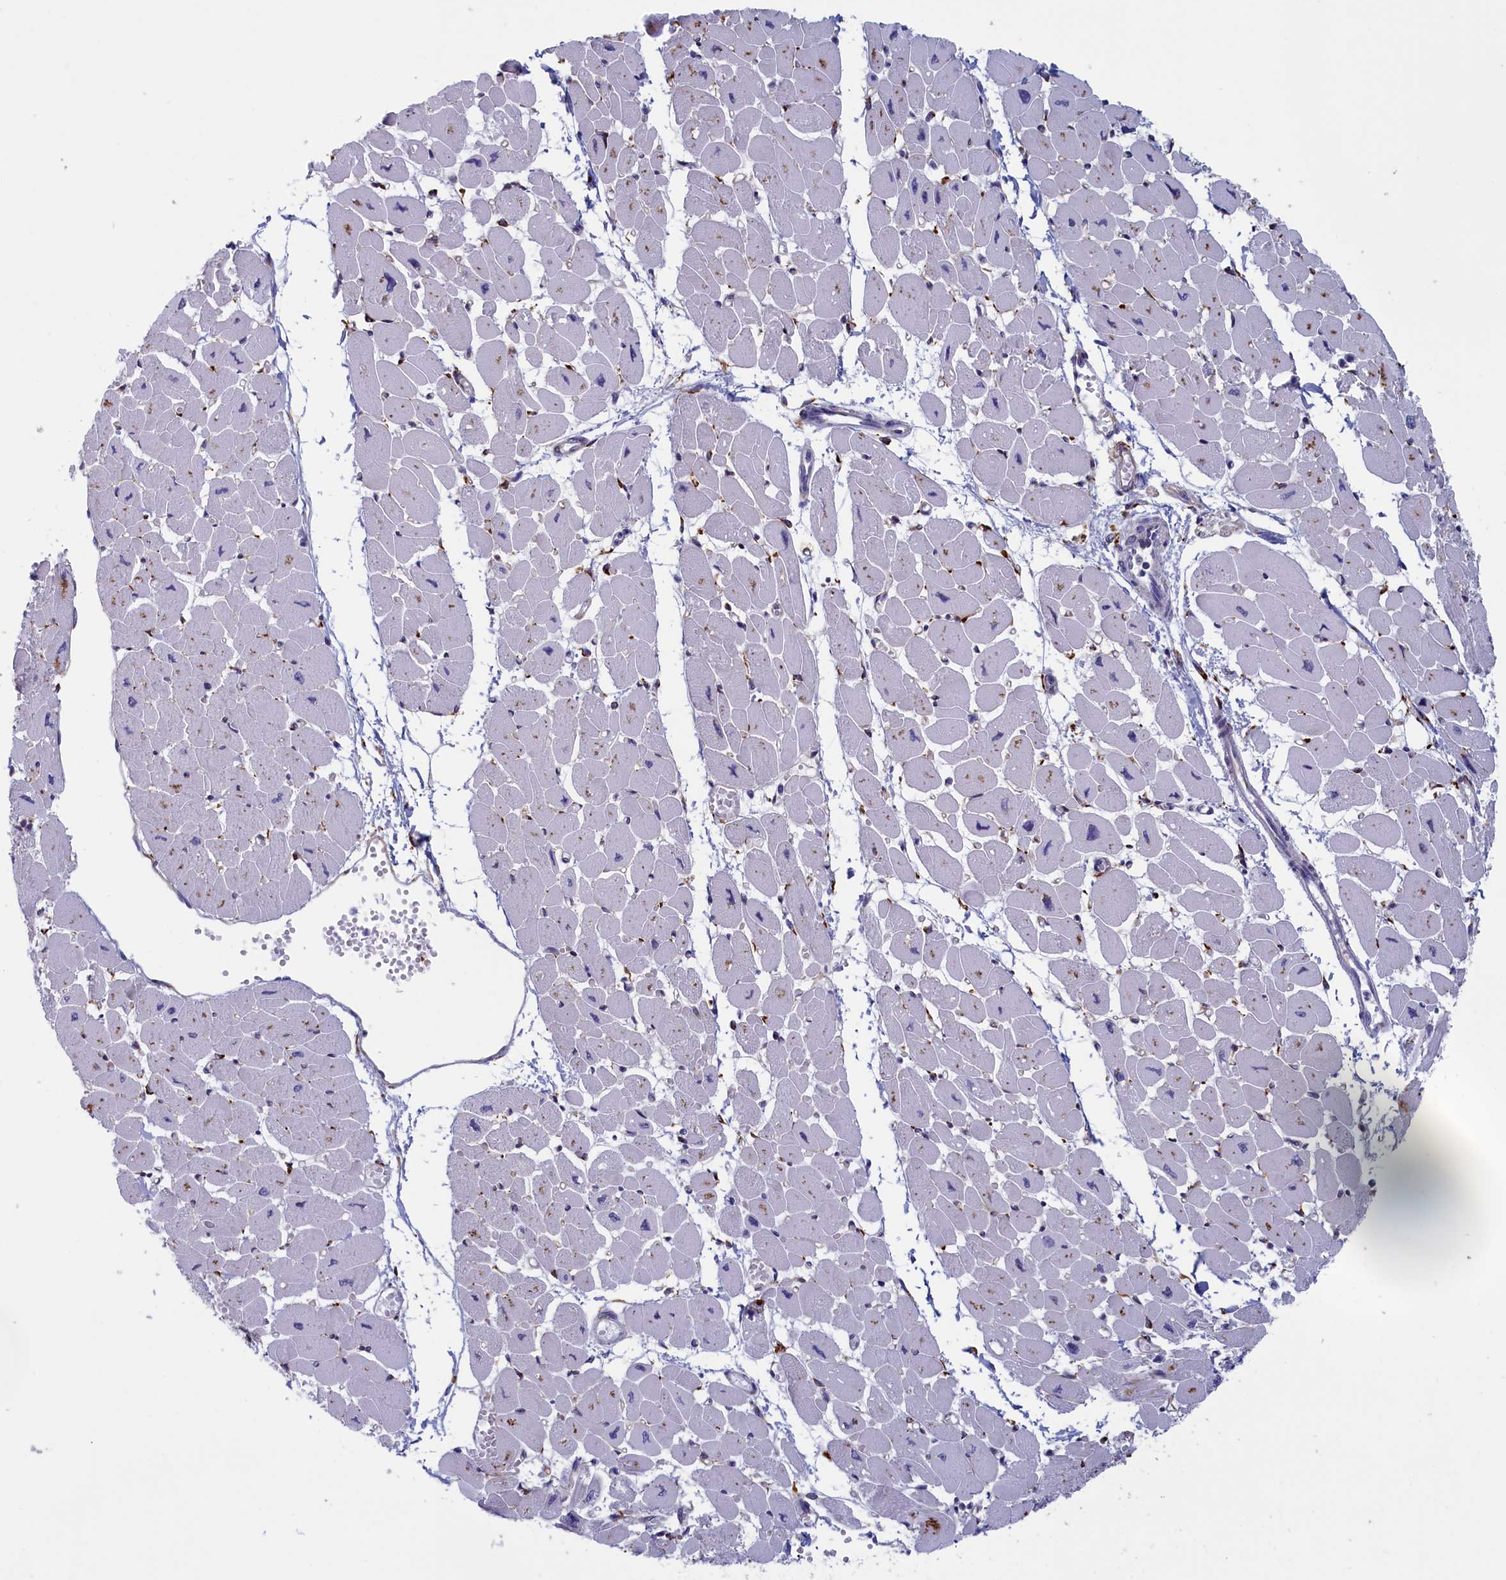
{"staining": {"intensity": "weak", "quantity": "25%-75%", "location": "cytoplasmic/membranous"}, "tissue": "heart muscle", "cell_type": "Cardiomyocytes", "image_type": "normal", "snomed": [{"axis": "morphology", "description": "Normal tissue, NOS"}, {"axis": "topography", "description": "Heart"}], "caption": "Immunohistochemical staining of benign heart muscle shows low levels of weak cytoplasmic/membranous staining in about 25%-75% of cardiomyocytes. (DAB (3,3'-diaminobenzidine) IHC with brightfield microscopy, high magnification).", "gene": "CCDC68", "patient": {"sex": "female", "age": 54}}